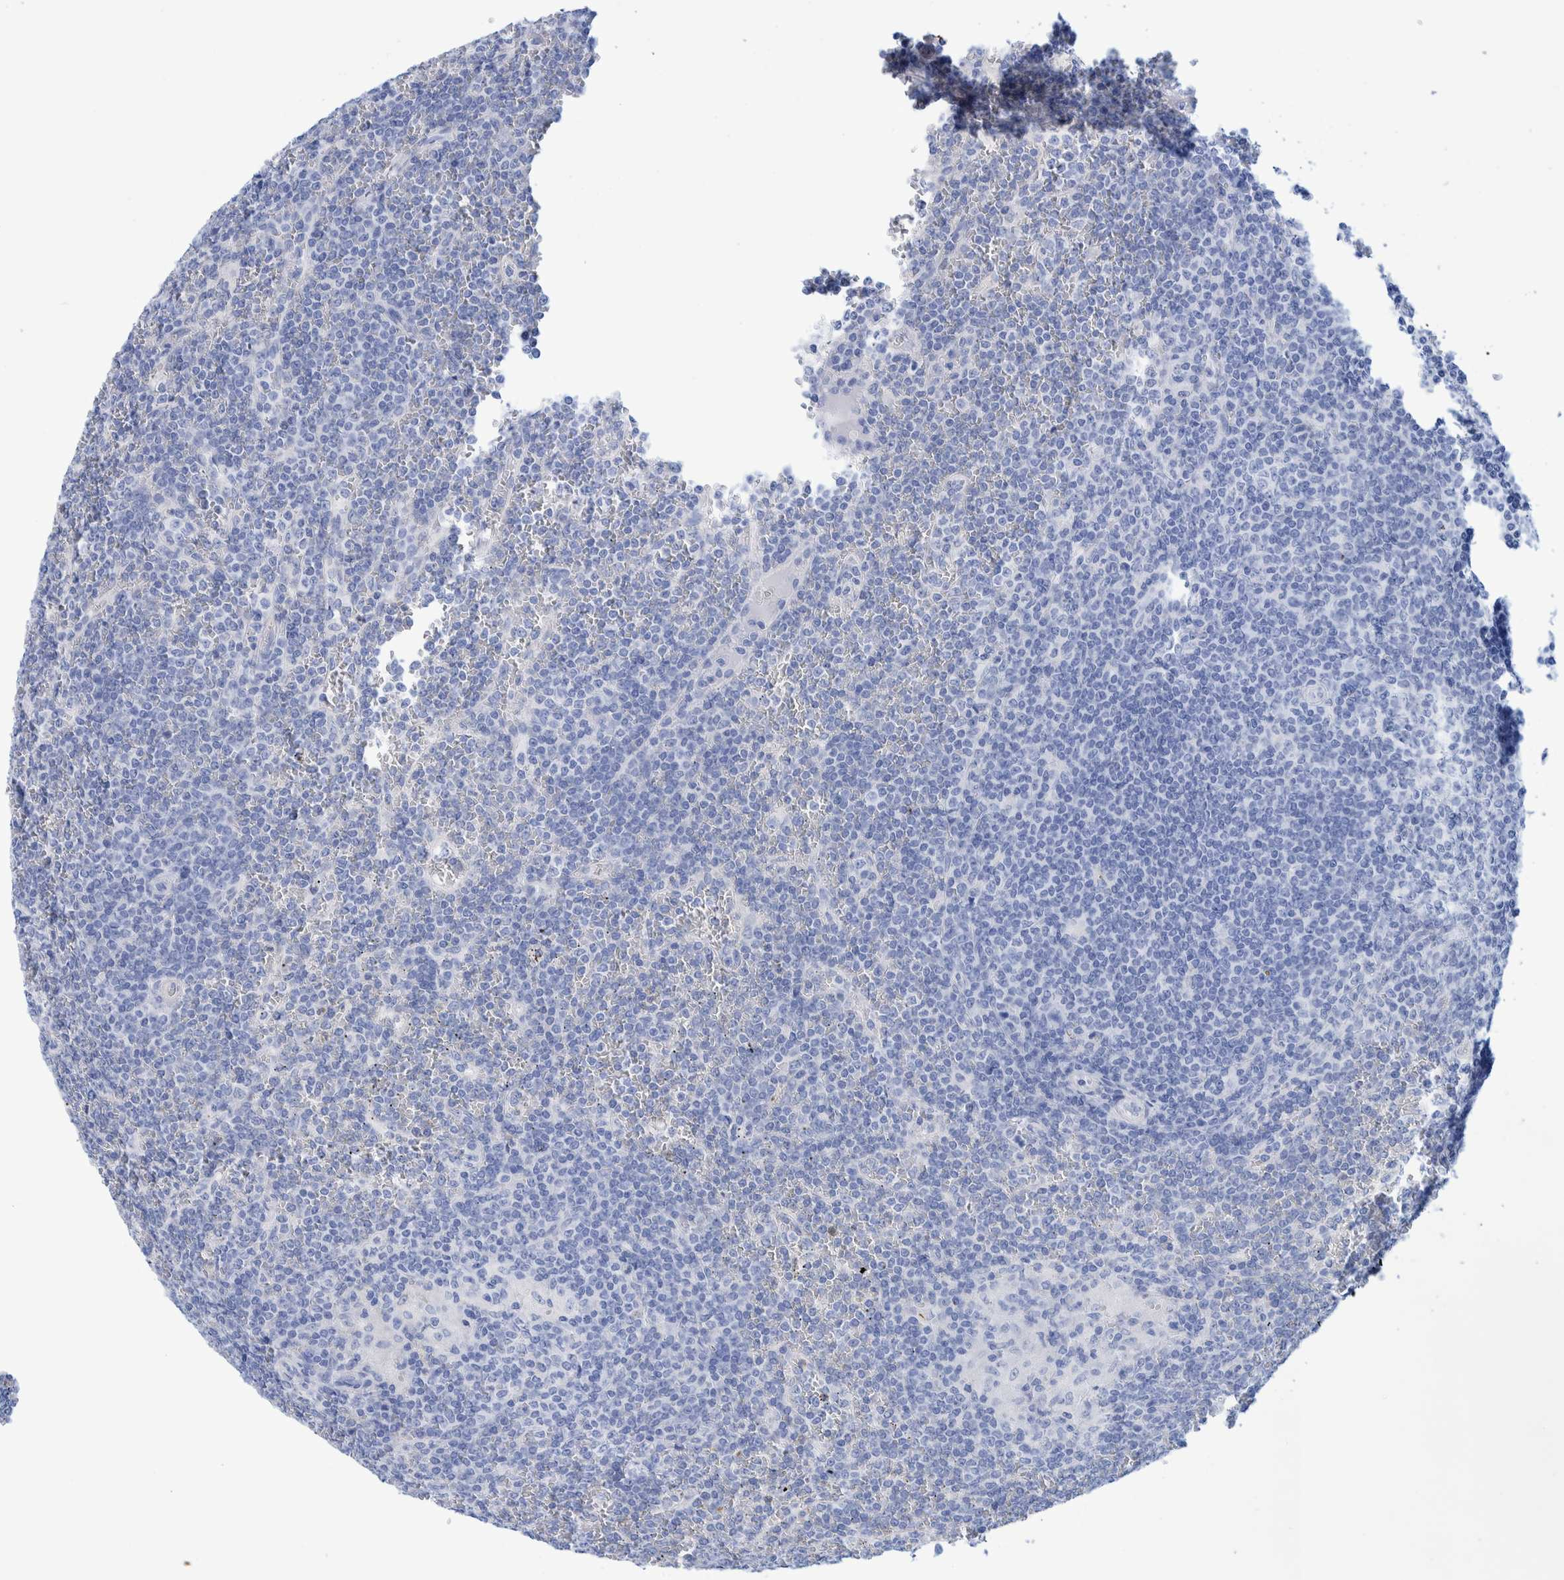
{"staining": {"intensity": "negative", "quantity": "none", "location": "none"}, "tissue": "lymphoma", "cell_type": "Tumor cells", "image_type": "cancer", "snomed": [{"axis": "morphology", "description": "Malignant lymphoma, non-Hodgkin's type, Low grade"}, {"axis": "topography", "description": "Spleen"}], "caption": "There is no significant expression in tumor cells of lymphoma.", "gene": "PERP", "patient": {"sex": "female", "age": 19}}